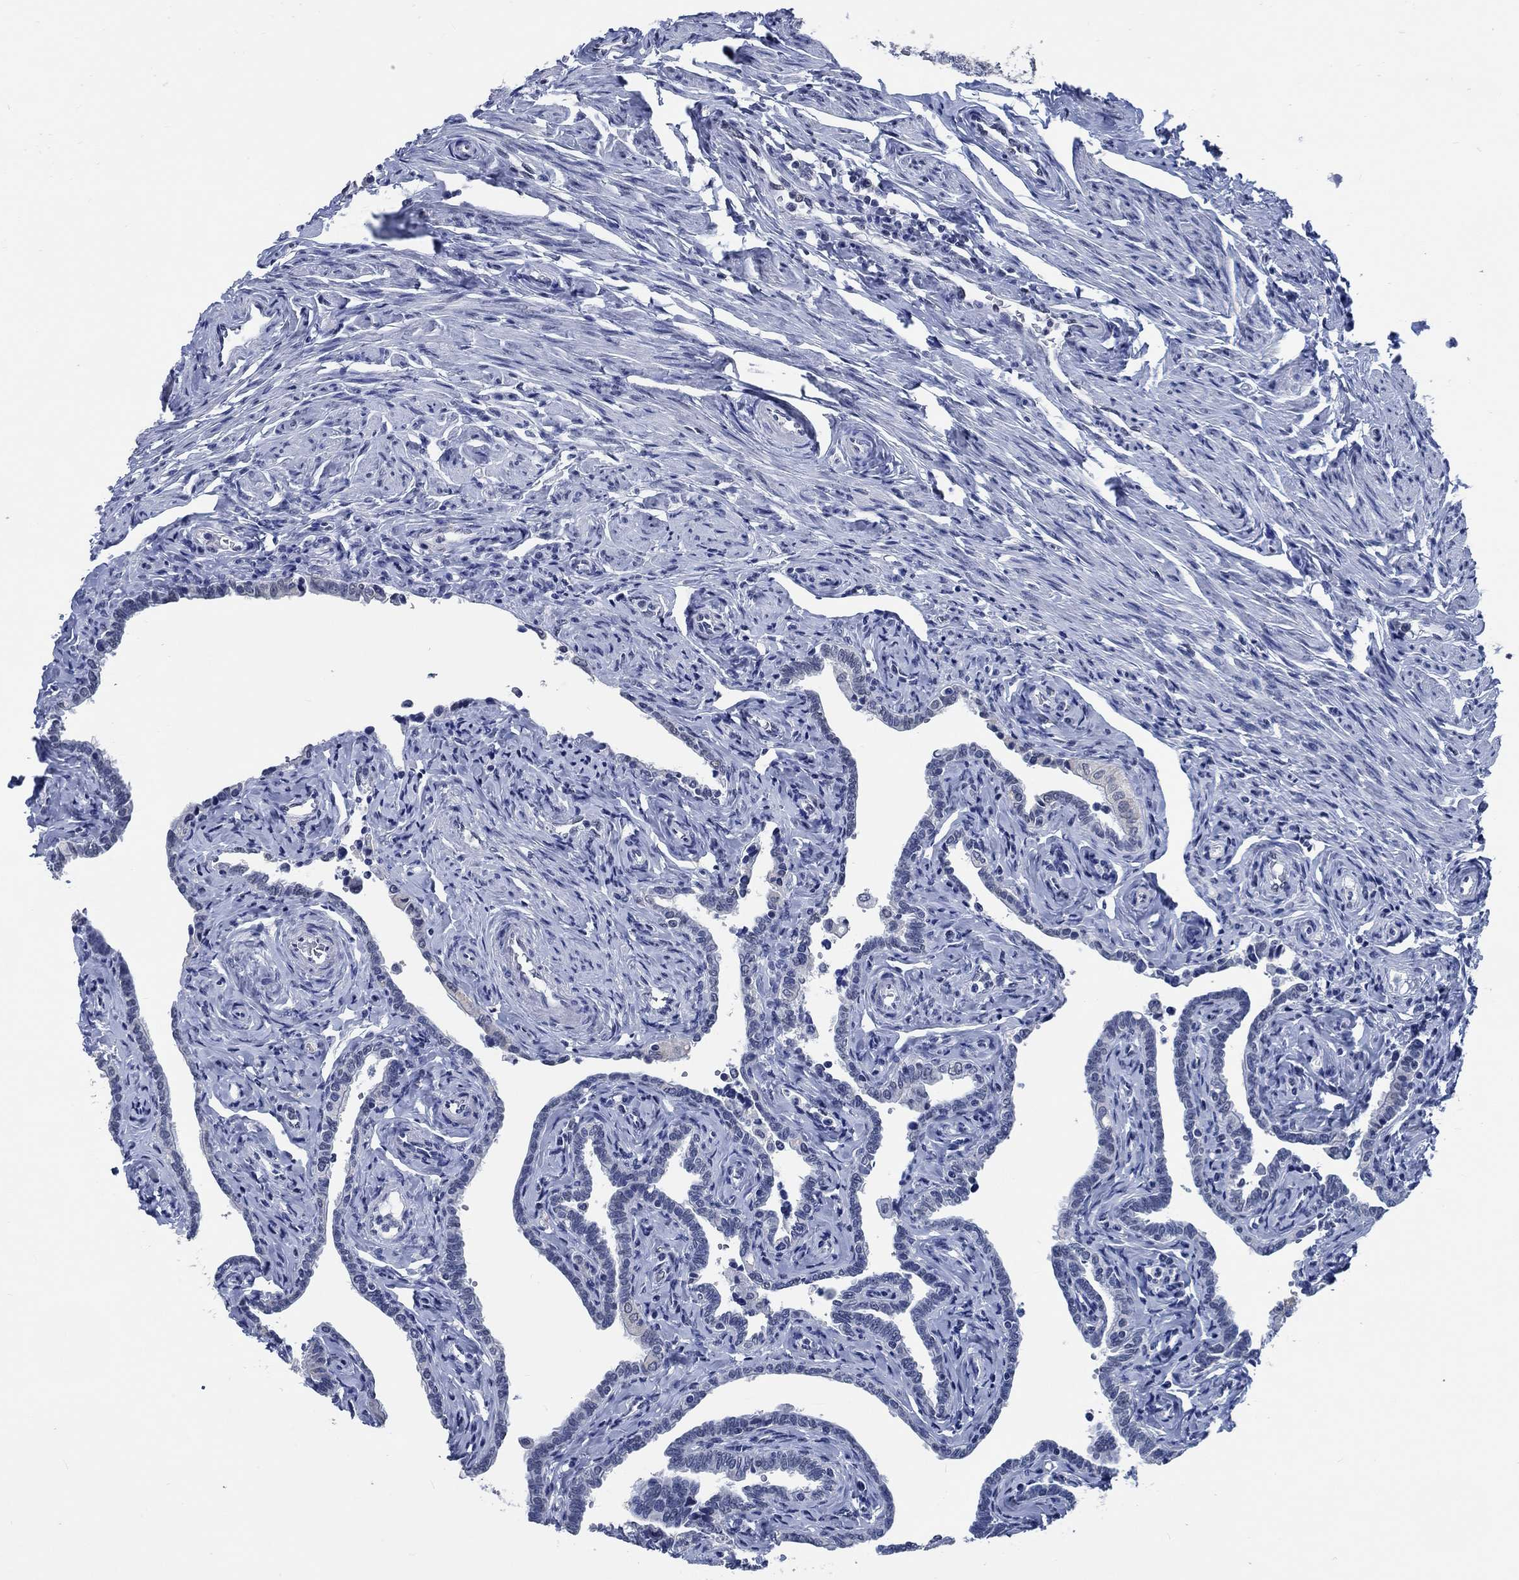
{"staining": {"intensity": "negative", "quantity": "none", "location": "none"}, "tissue": "fallopian tube", "cell_type": "Glandular cells", "image_type": "normal", "snomed": [{"axis": "morphology", "description": "Normal tissue, NOS"}, {"axis": "topography", "description": "Fallopian tube"}, {"axis": "topography", "description": "Ovary"}], "caption": "IHC photomicrograph of benign fallopian tube: human fallopian tube stained with DAB (3,3'-diaminobenzidine) shows no significant protein staining in glandular cells.", "gene": "OBSCN", "patient": {"sex": "female", "age": 54}}